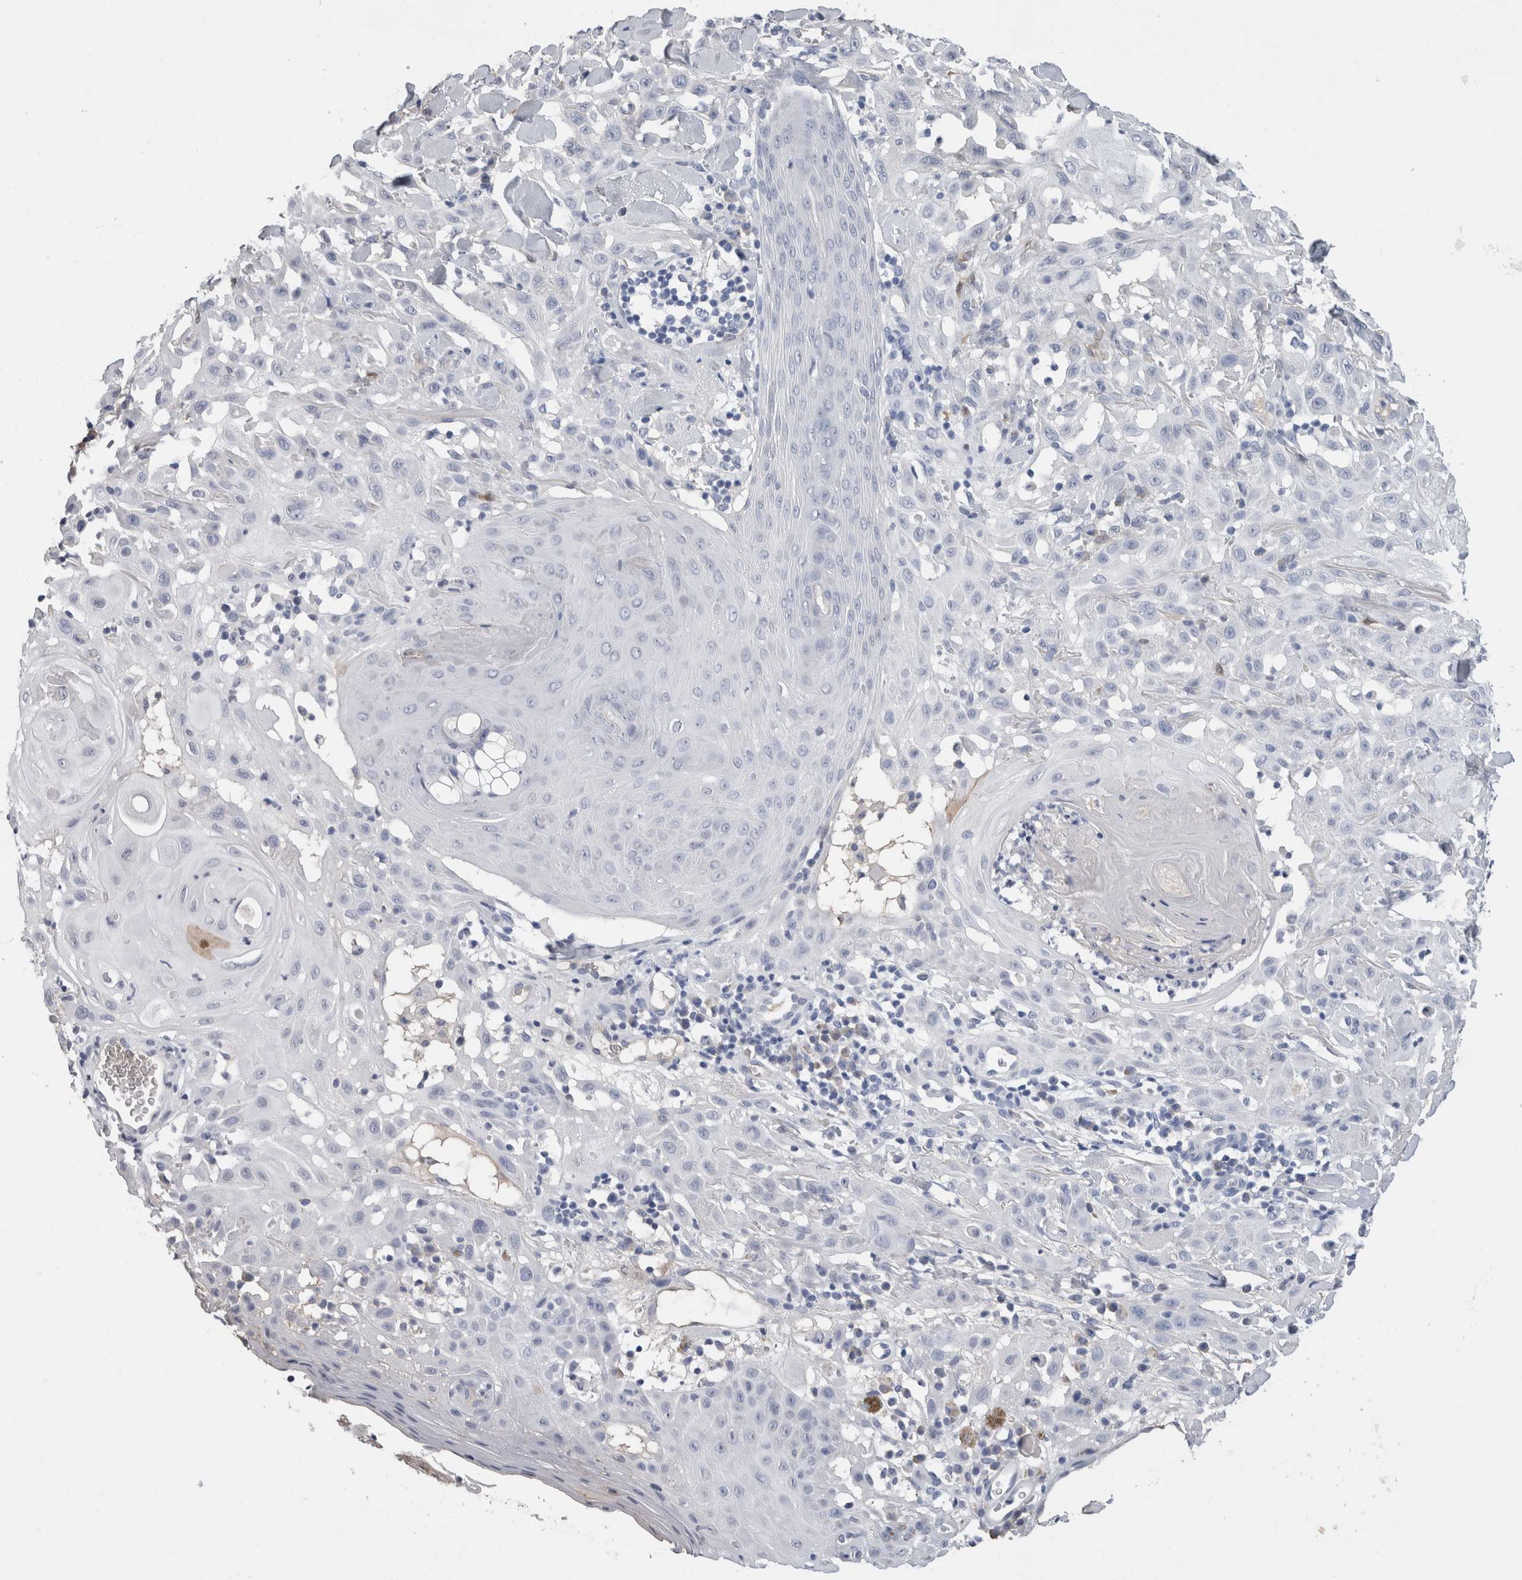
{"staining": {"intensity": "negative", "quantity": "none", "location": "none"}, "tissue": "skin cancer", "cell_type": "Tumor cells", "image_type": "cancer", "snomed": [{"axis": "morphology", "description": "Squamous cell carcinoma, NOS"}, {"axis": "topography", "description": "Skin"}], "caption": "Tumor cells are negative for brown protein staining in skin cancer.", "gene": "FABP4", "patient": {"sex": "male", "age": 24}}